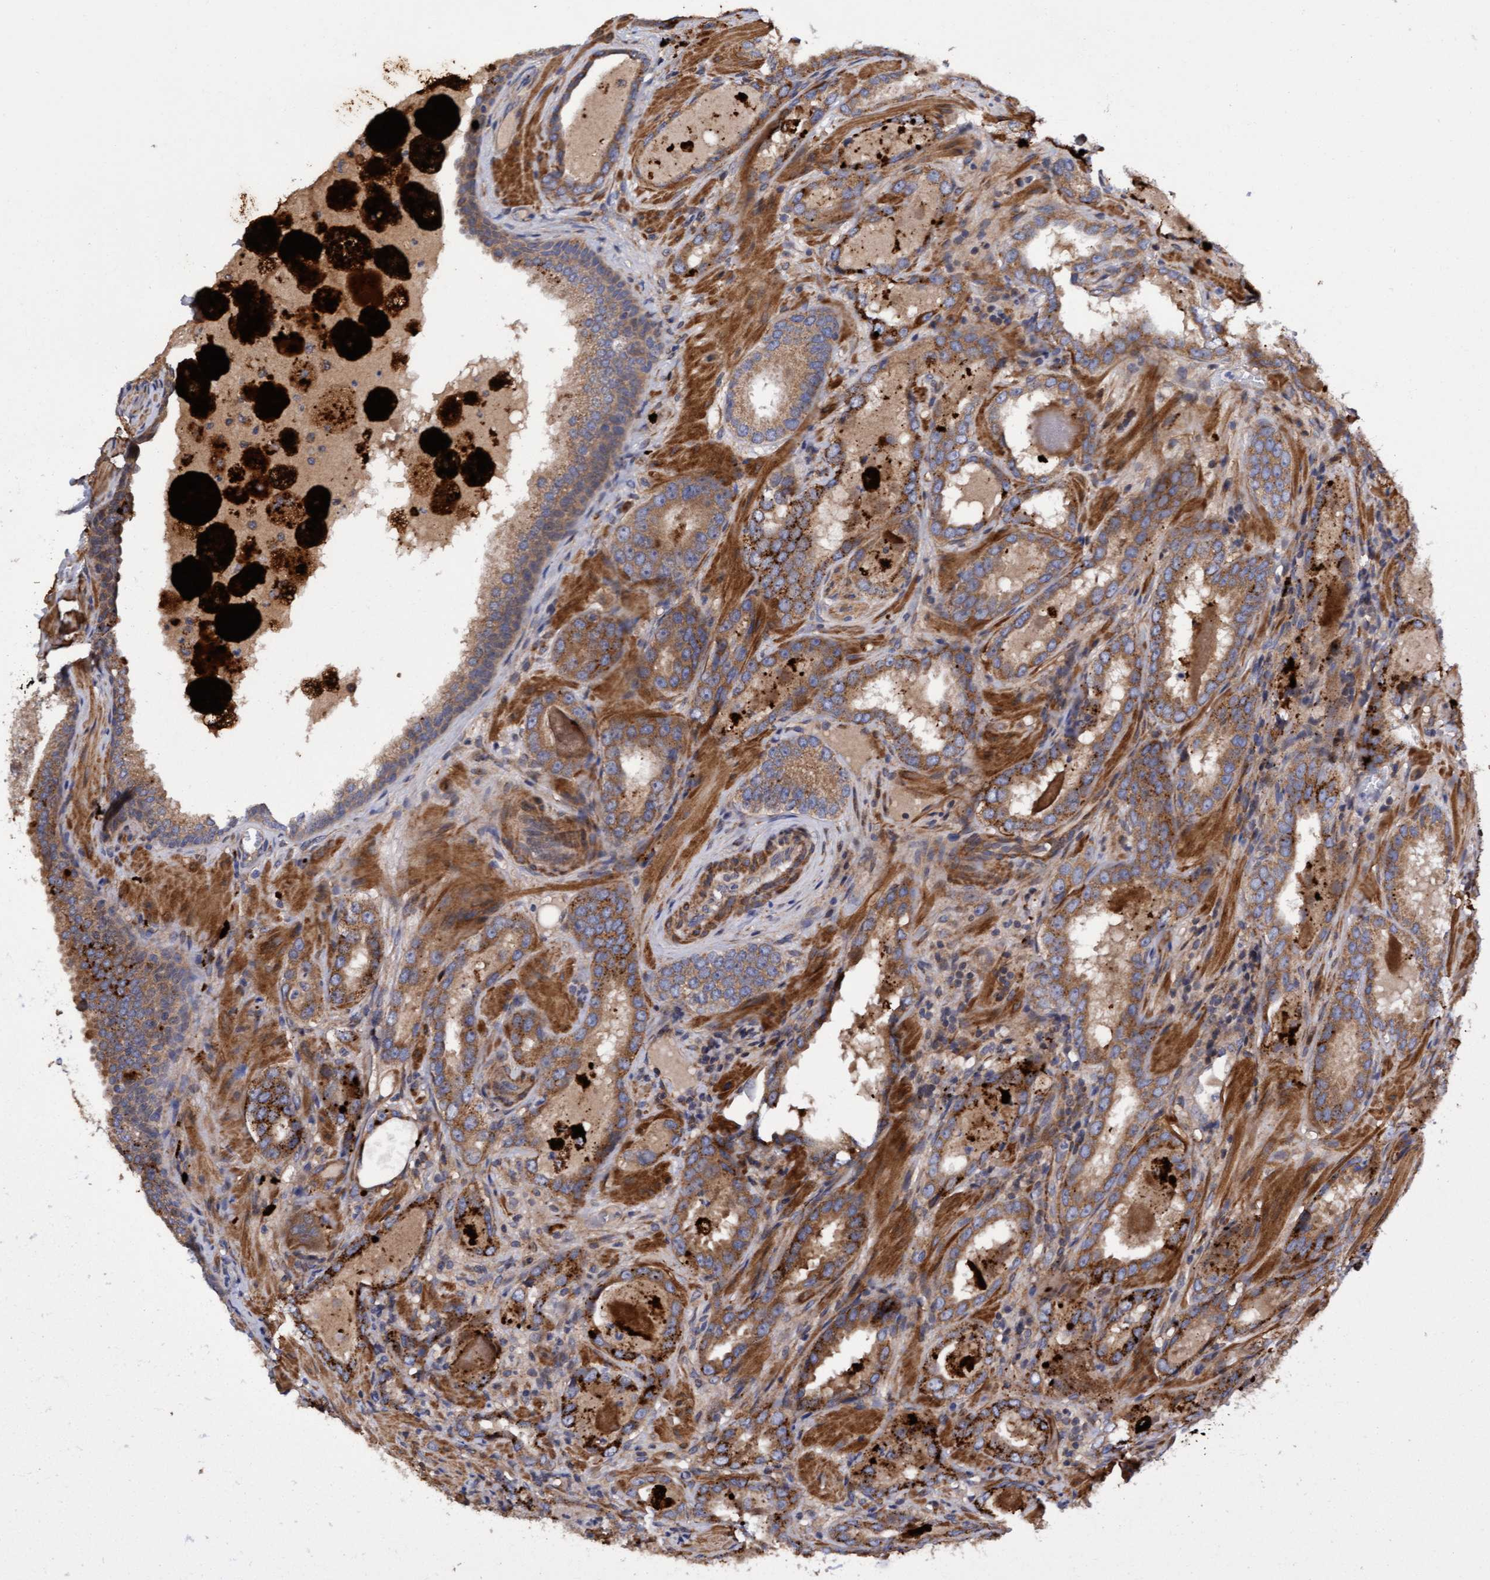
{"staining": {"intensity": "moderate", "quantity": ">75%", "location": "cytoplasmic/membranous"}, "tissue": "prostate cancer", "cell_type": "Tumor cells", "image_type": "cancer", "snomed": [{"axis": "morphology", "description": "Adenocarcinoma, Low grade"}, {"axis": "topography", "description": "Prostate"}], "caption": "Prostate cancer stained with a protein marker reveals moderate staining in tumor cells.", "gene": "ELP5", "patient": {"sex": "male", "age": 51}}